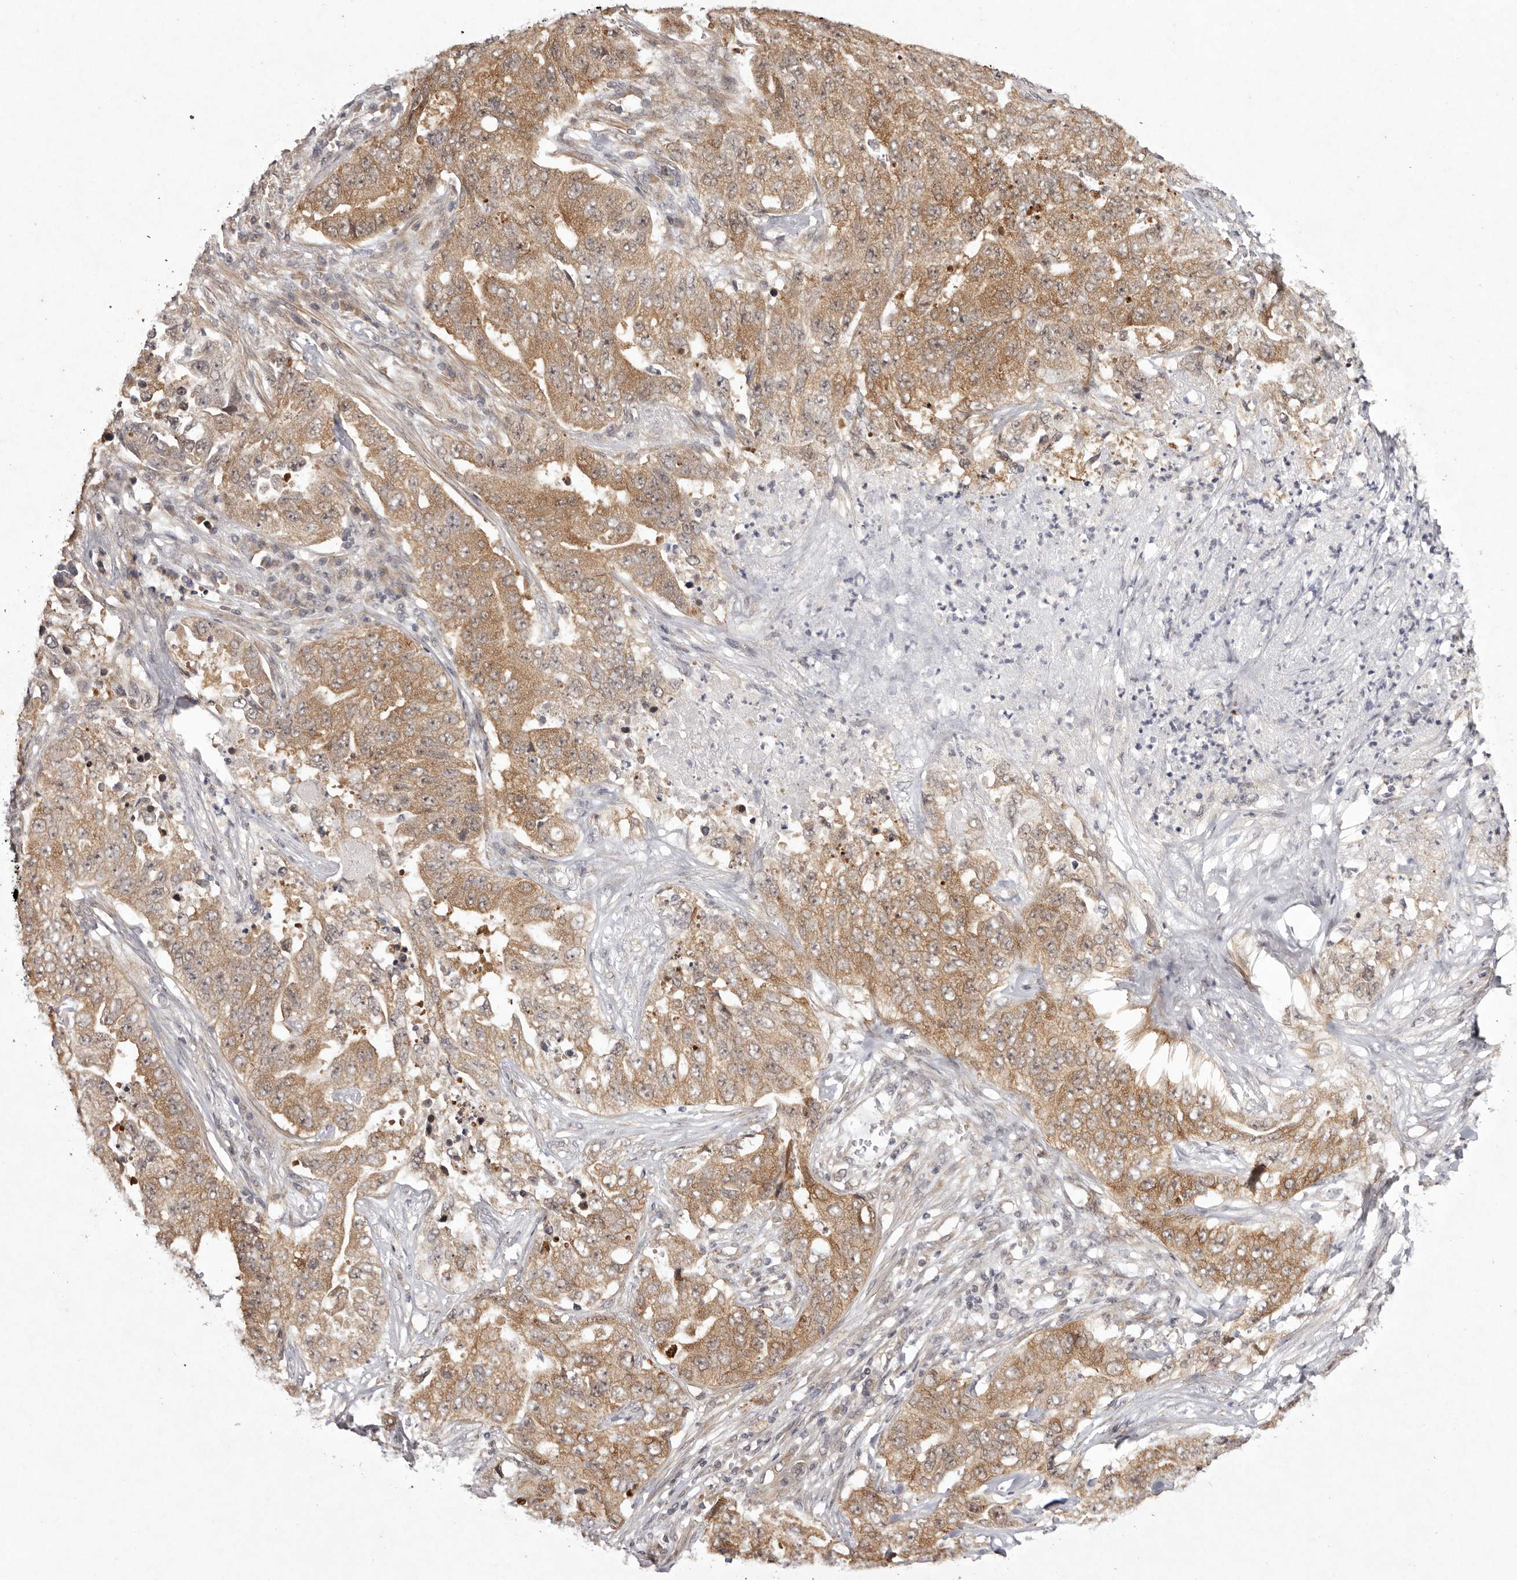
{"staining": {"intensity": "moderate", "quantity": ">75%", "location": "cytoplasmic/membranous"}, "tissue": "lung cancer", "cell_type": "Tumor cells", "image_type": "cancer", "snomed": [{"axis": "morphology", "description": "Adenocarcinoma, NOS"}, {"axis": "topography", "description": "Lung"}], "caption": "Lung cancer (adenocarcinoma) stained with a brown dye demonstrates moderate cytoplasmic/membranous positive staining in about >75% of tumor cells.", "gene": "BUD31", "patient": {"sex": "female", "age": 51}}